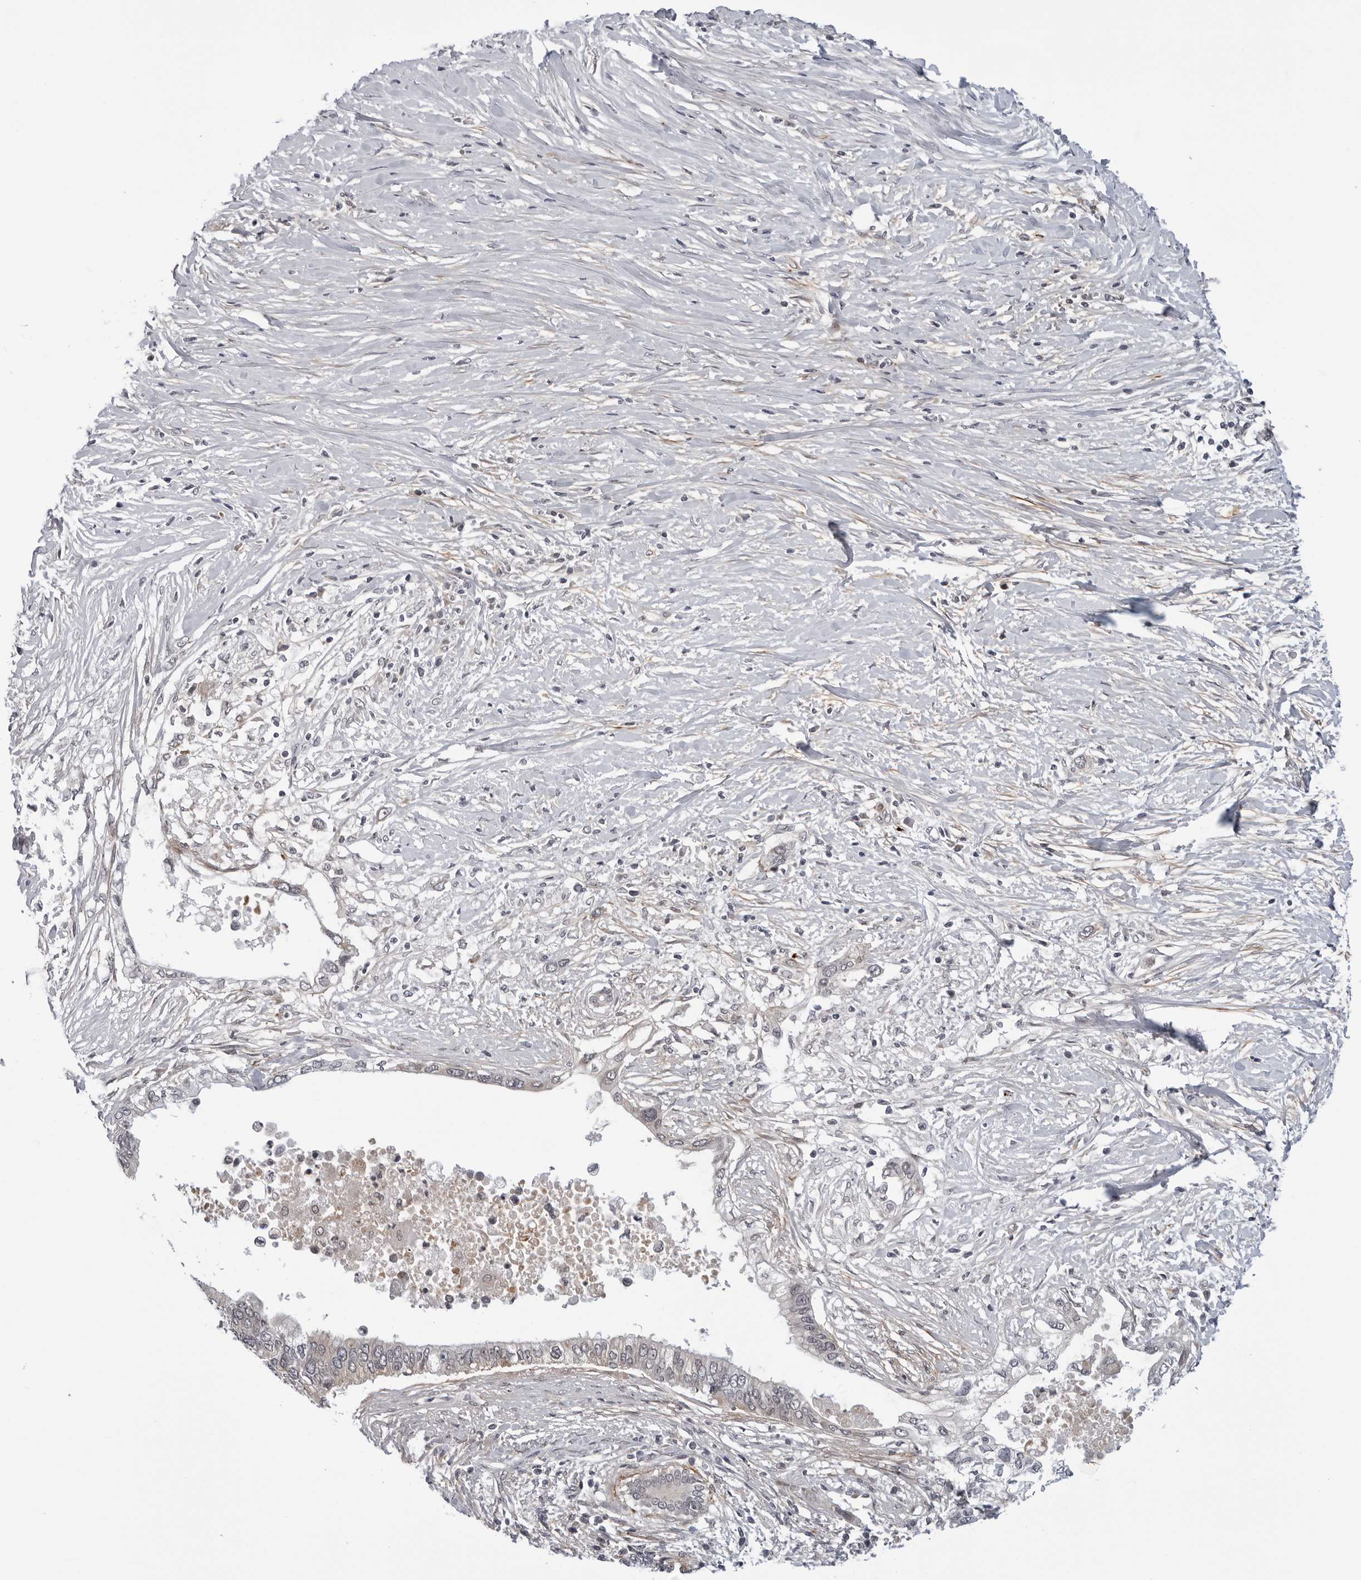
{"staining": {"intensity": "negative", "quantity": "none", "location": "none"}, "tissue": "pancreatic cancer", "cell_type": "Tumor cells", "image_type": "cancer", "snomed": [{"axis": "morphology", "description": "Normal tissue, NOS"}, {"axis": "morphology", "description": "Adenocarcinoma, NOS"}, {"axis": "topography", "description": "Pancreas"}, {"axis": "topography", "description": "Peripheral nerve tissue"}], "caption": "Immunohistochemistry histopathology image of pancreatic adenocarcinoma stained for a protein (brown), which demonstrates no positivity in tumor cells. (DAB (3,3'-diaminobenzidine) immunohistochemistry (IHC) visualized using brightfield microscopy, high magnification).", "gene": "KIAA1614", "patient": {"sex": "male", "age": 59}}